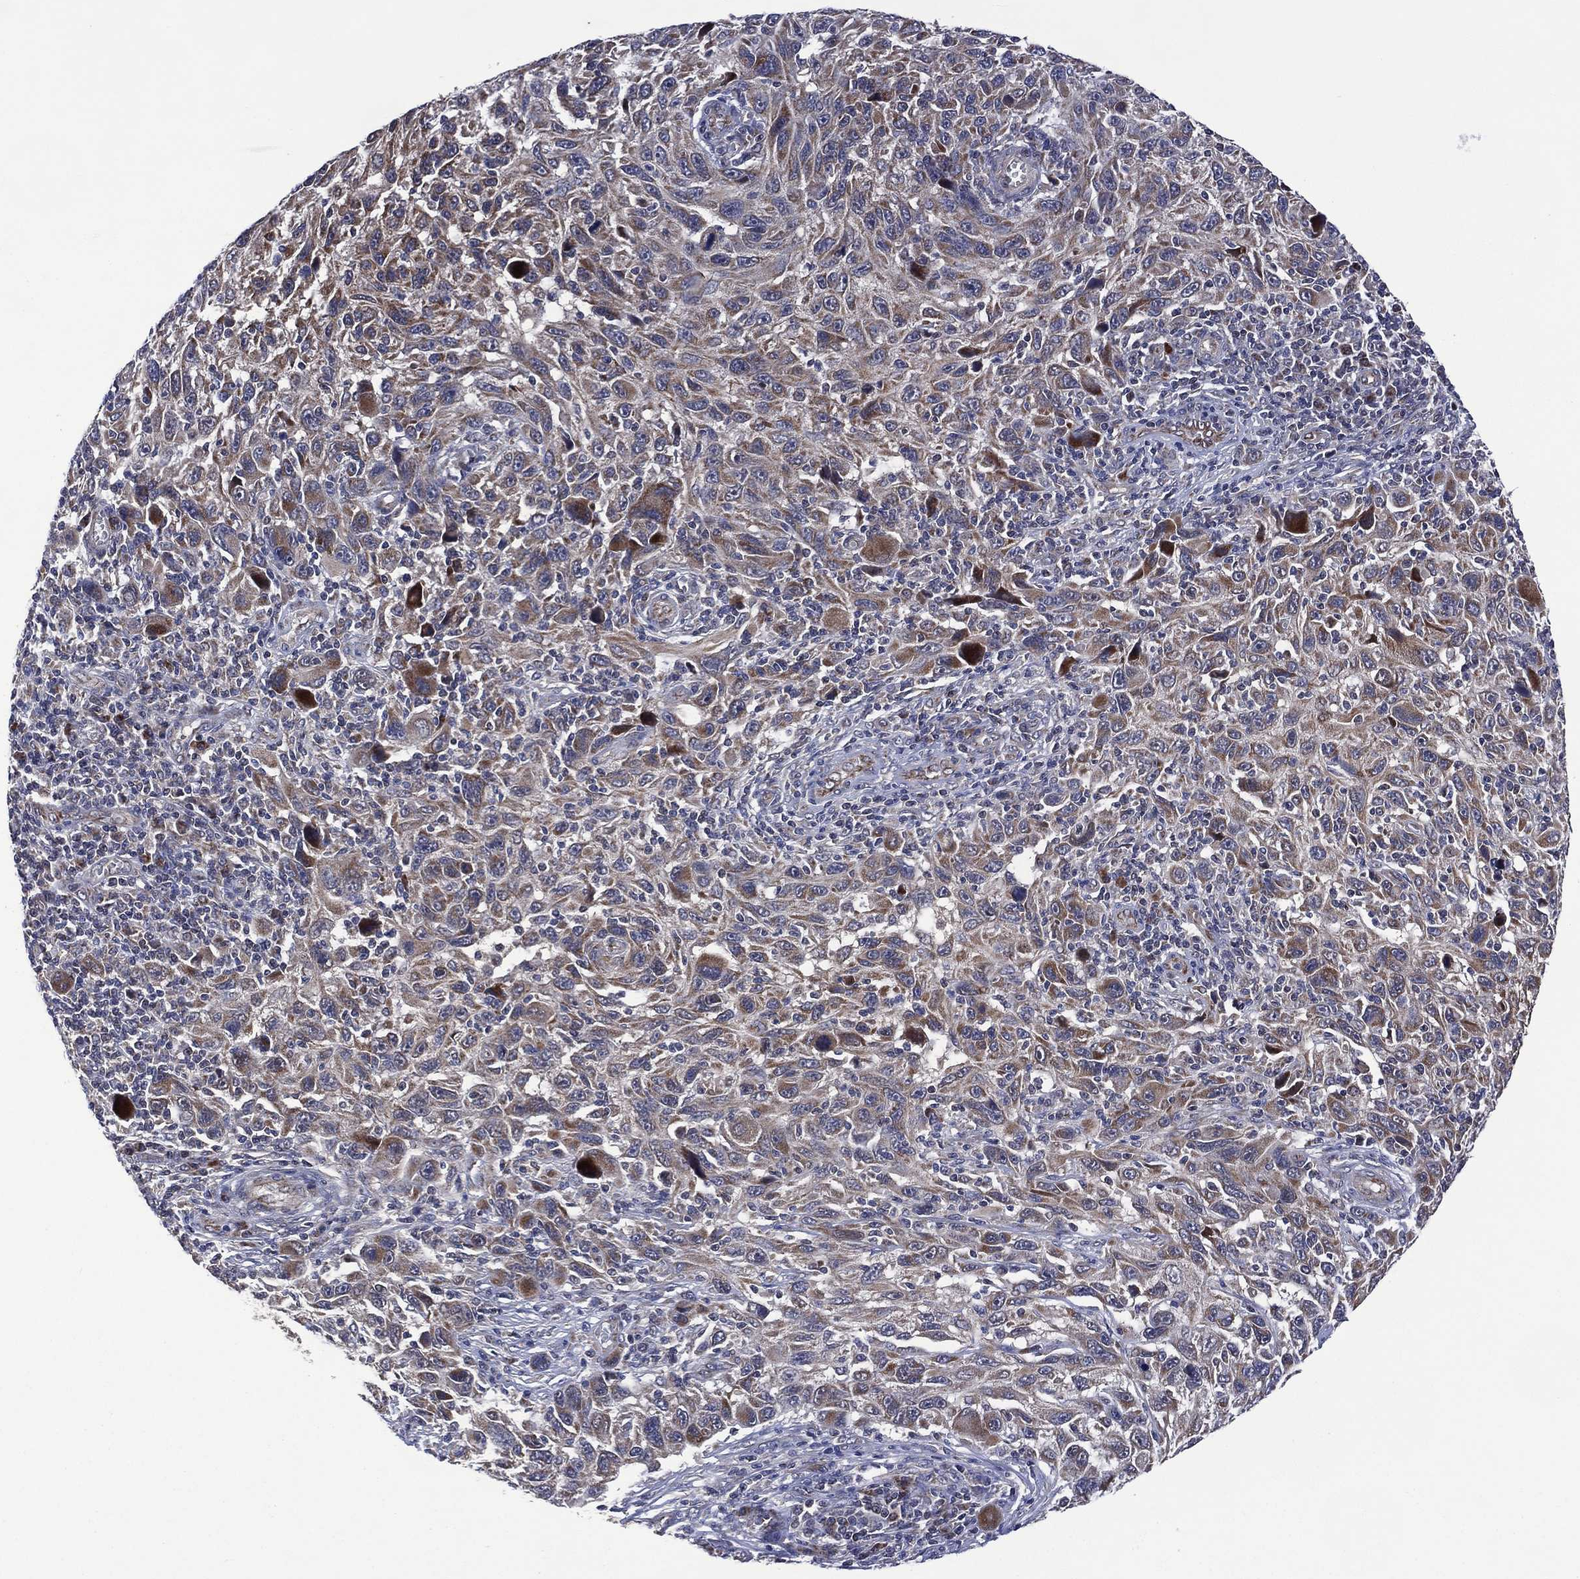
{"staining": {"intensity": "moderate", "quantity": "25%-75%", "location": "cytoplasmic/membranous"}, "tissue": "melanoma", "cell_type": "Tumor cells", "image_type": "cancer", "snomed": [{"axis": "morphology", "description": "Malignant melanoma, NOS"}, {"axis": "topography", "description": "Skin"}], "caption": "Tumor cells reveal medium levels of moderate cytoplasmic/membranous expression in about 25%-75% of cells in malignant melanoma.", "gene": "HTD2", "patient": {"sex": "male", "age": 53}}